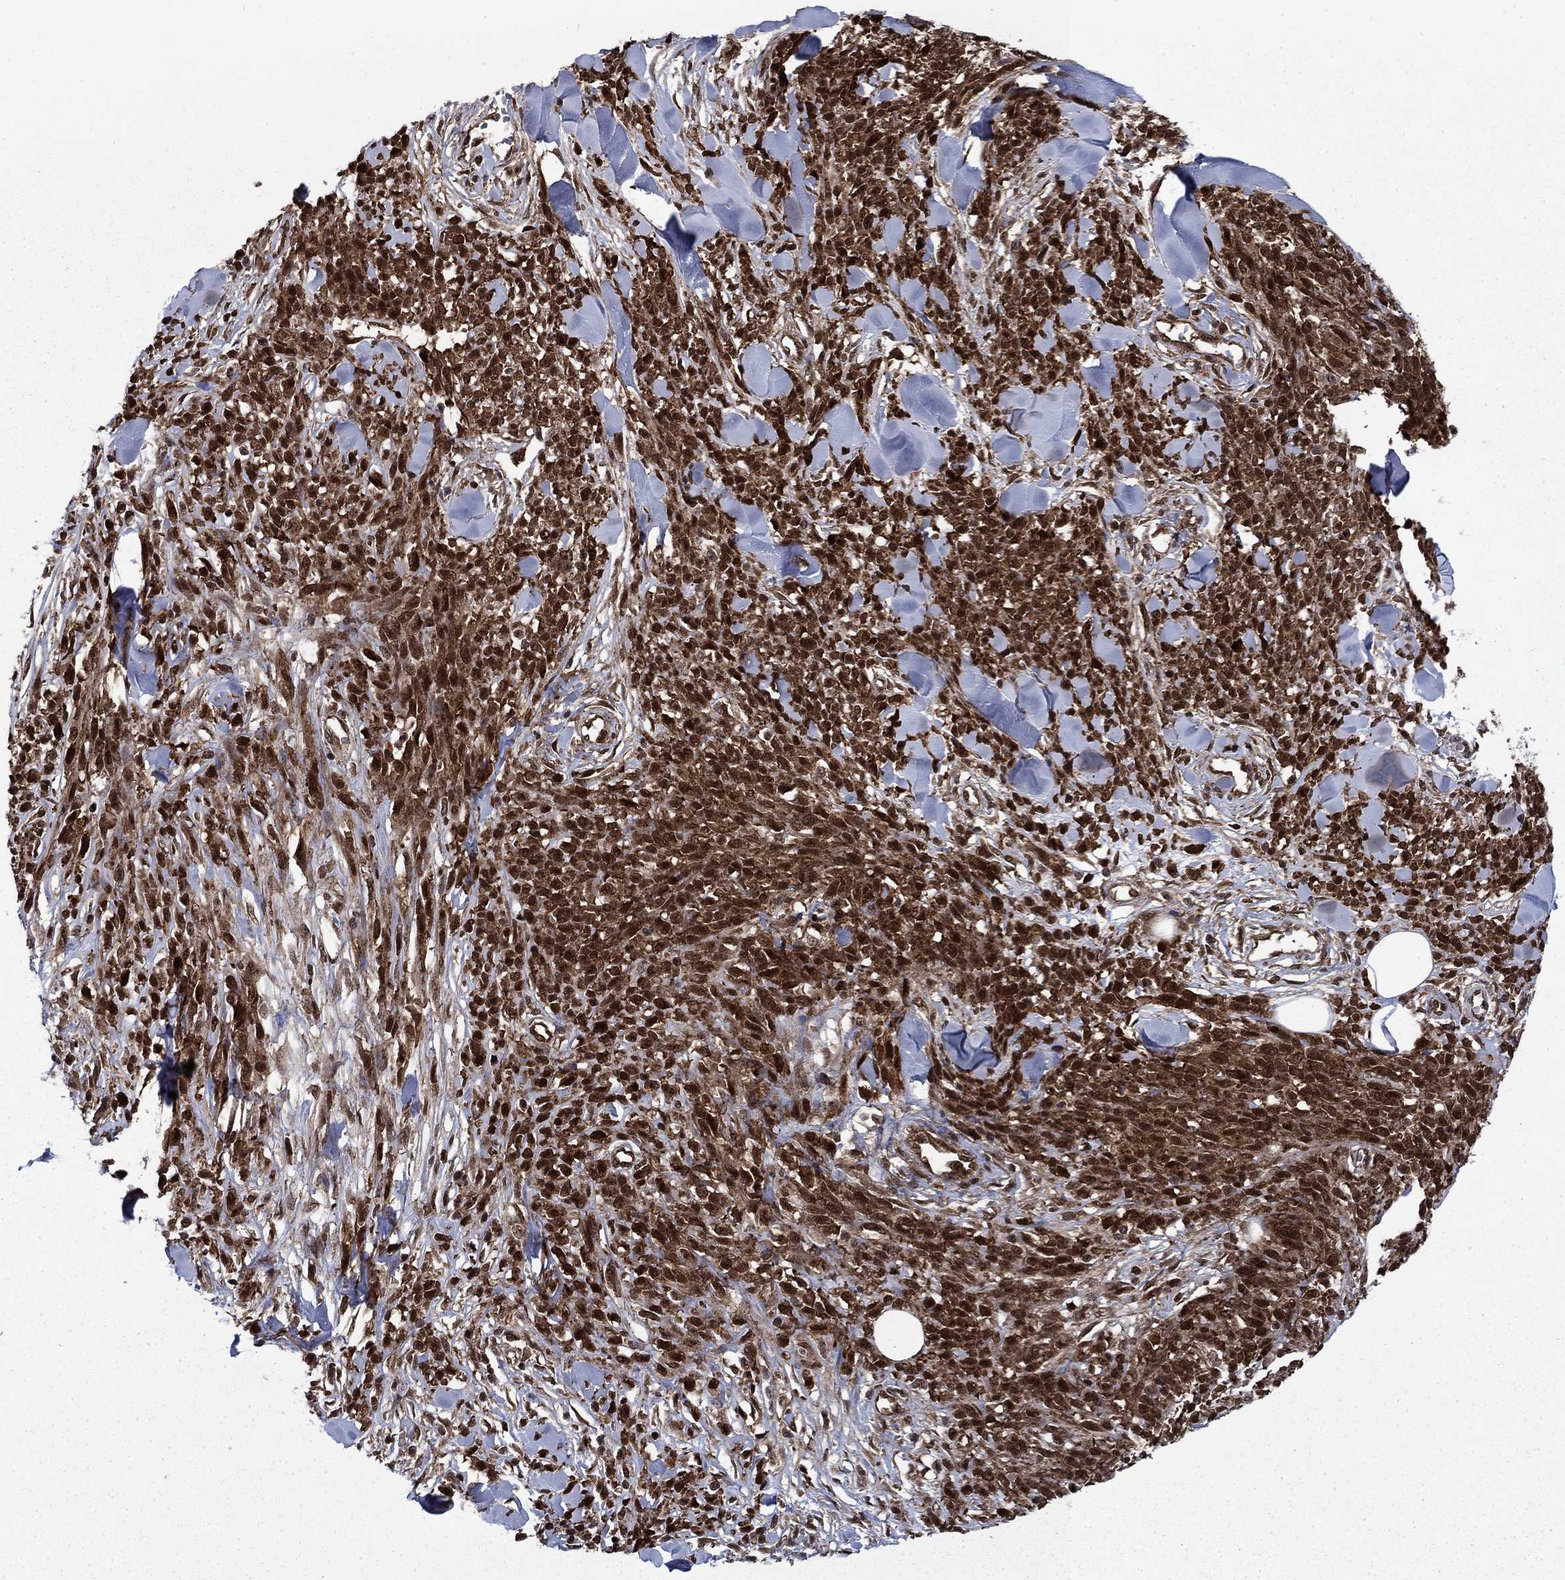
{"staining": {"intensity": "strong", "quantity": ">75%", "location": "cytoplasmic/membranous,nuclear"}, "tissue": "melanoma", "cell_type": "Tumor cells", "image_type": "cancer", "snomed": [{"axis": "morphology", "description": "Malignant melanoma, NOS"}, {"axis": "topography", "description": "Skin"}, {"axis": "topography", "description": "Skin of trunk"}], "caption": "The immunohistochemical stain highlights strong cytoplasmic/membranous and nuclear staining in tumor cells of malignant melanoma tissue.", "gene": "DNAJA1", "patient": {"sex": "male", "age": 74}}